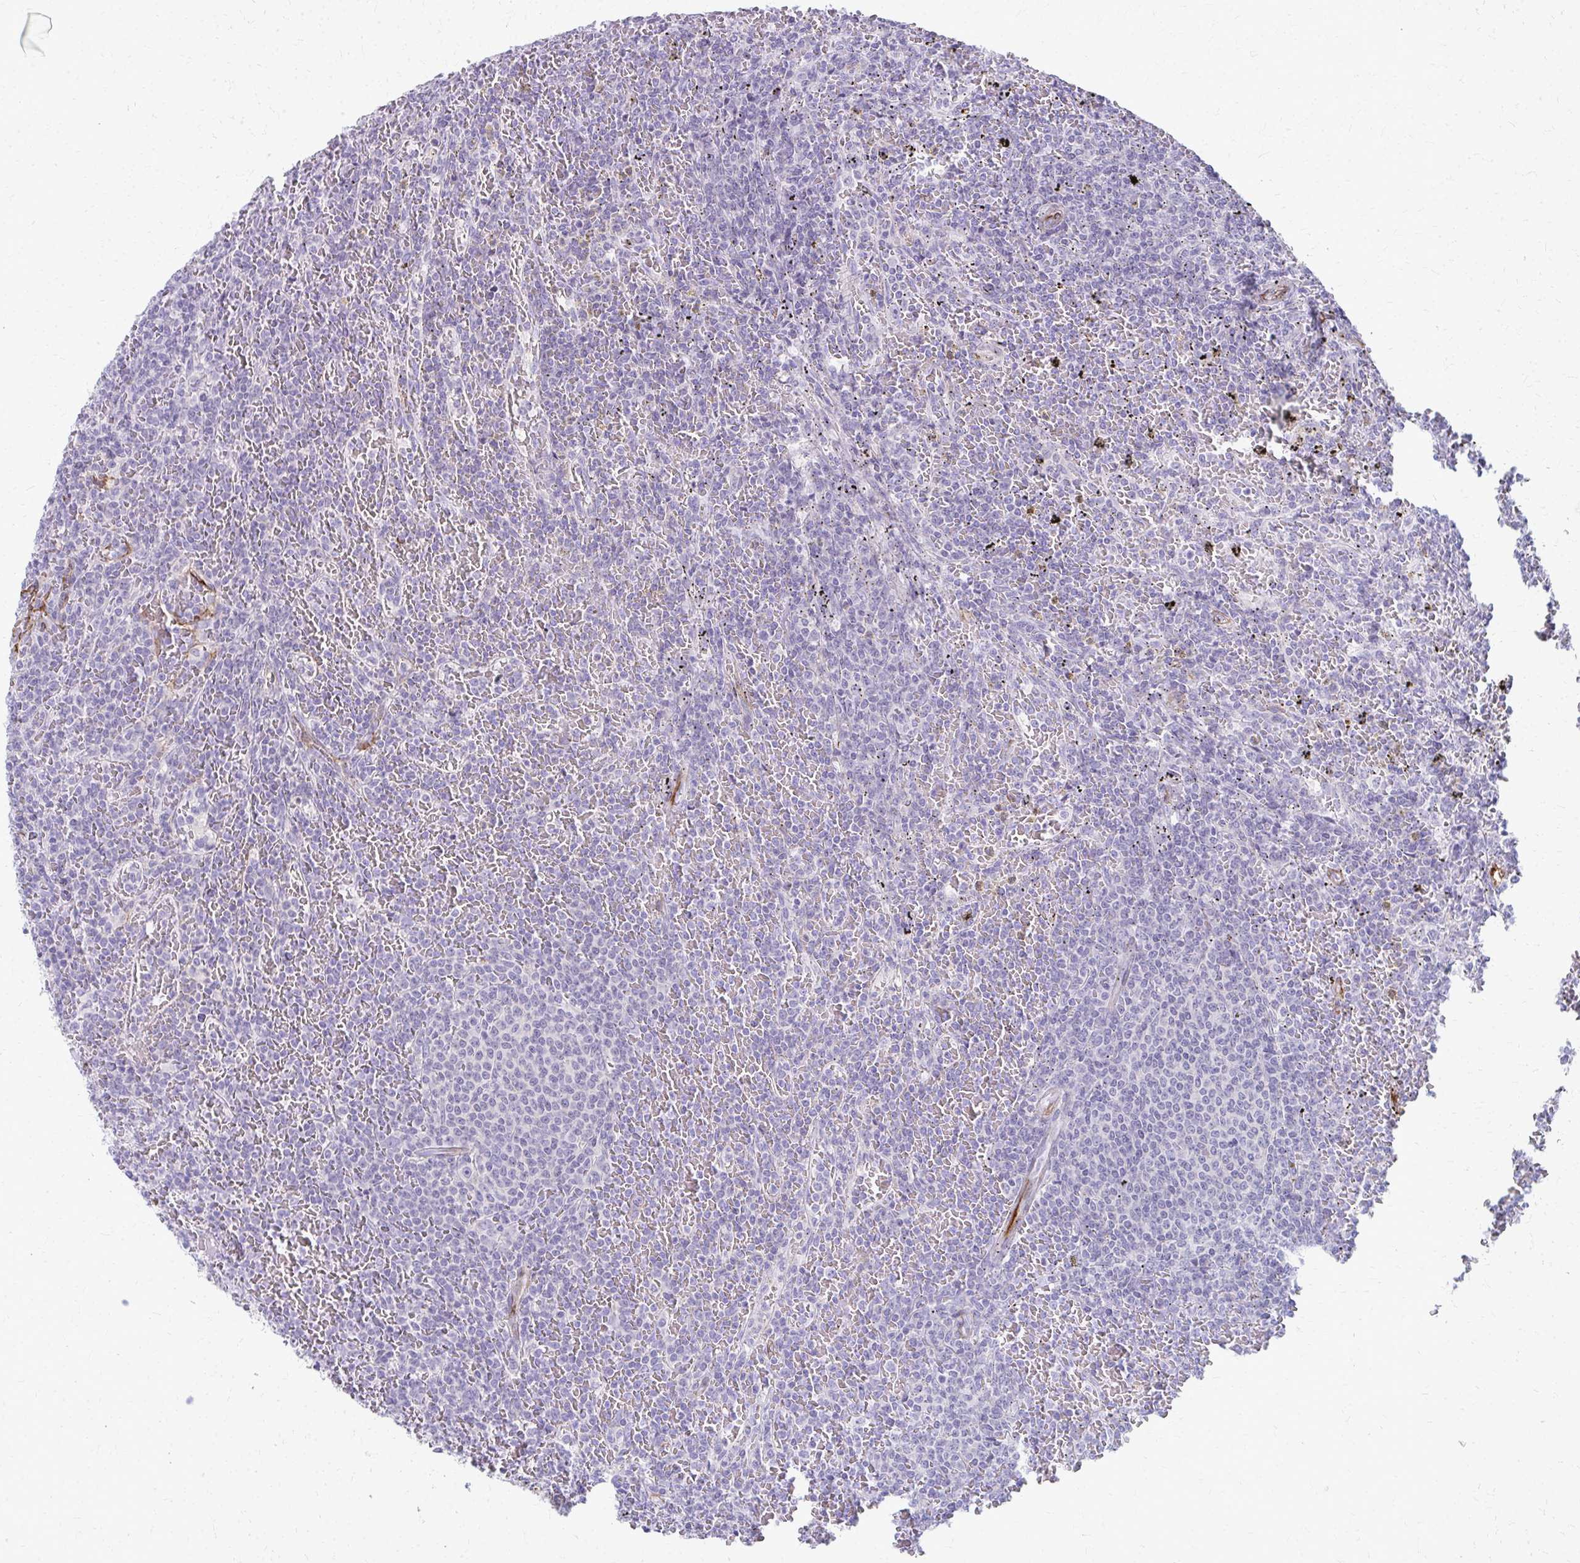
{"staining": {"intensity": "negative", "quantity": "none", "location": "none"}, "tissue": "lymphoma", "cell_type": "Tumor cells", "image_type": "cancer", "snomed": [{"axis": "morphology", "description": "Malignant lymphoma, non-Hodgkin's type, Low grade"}, {"axis": "topography", "description": "Spleen"}], "caption": "Histopathology image shows no protein expression in tumor cells of low-grade malignant lymphoma, non-Hodgkin's type tissue.", "gene": "ADIPOQ", "patient": {"sex": "female", "age": 77}}